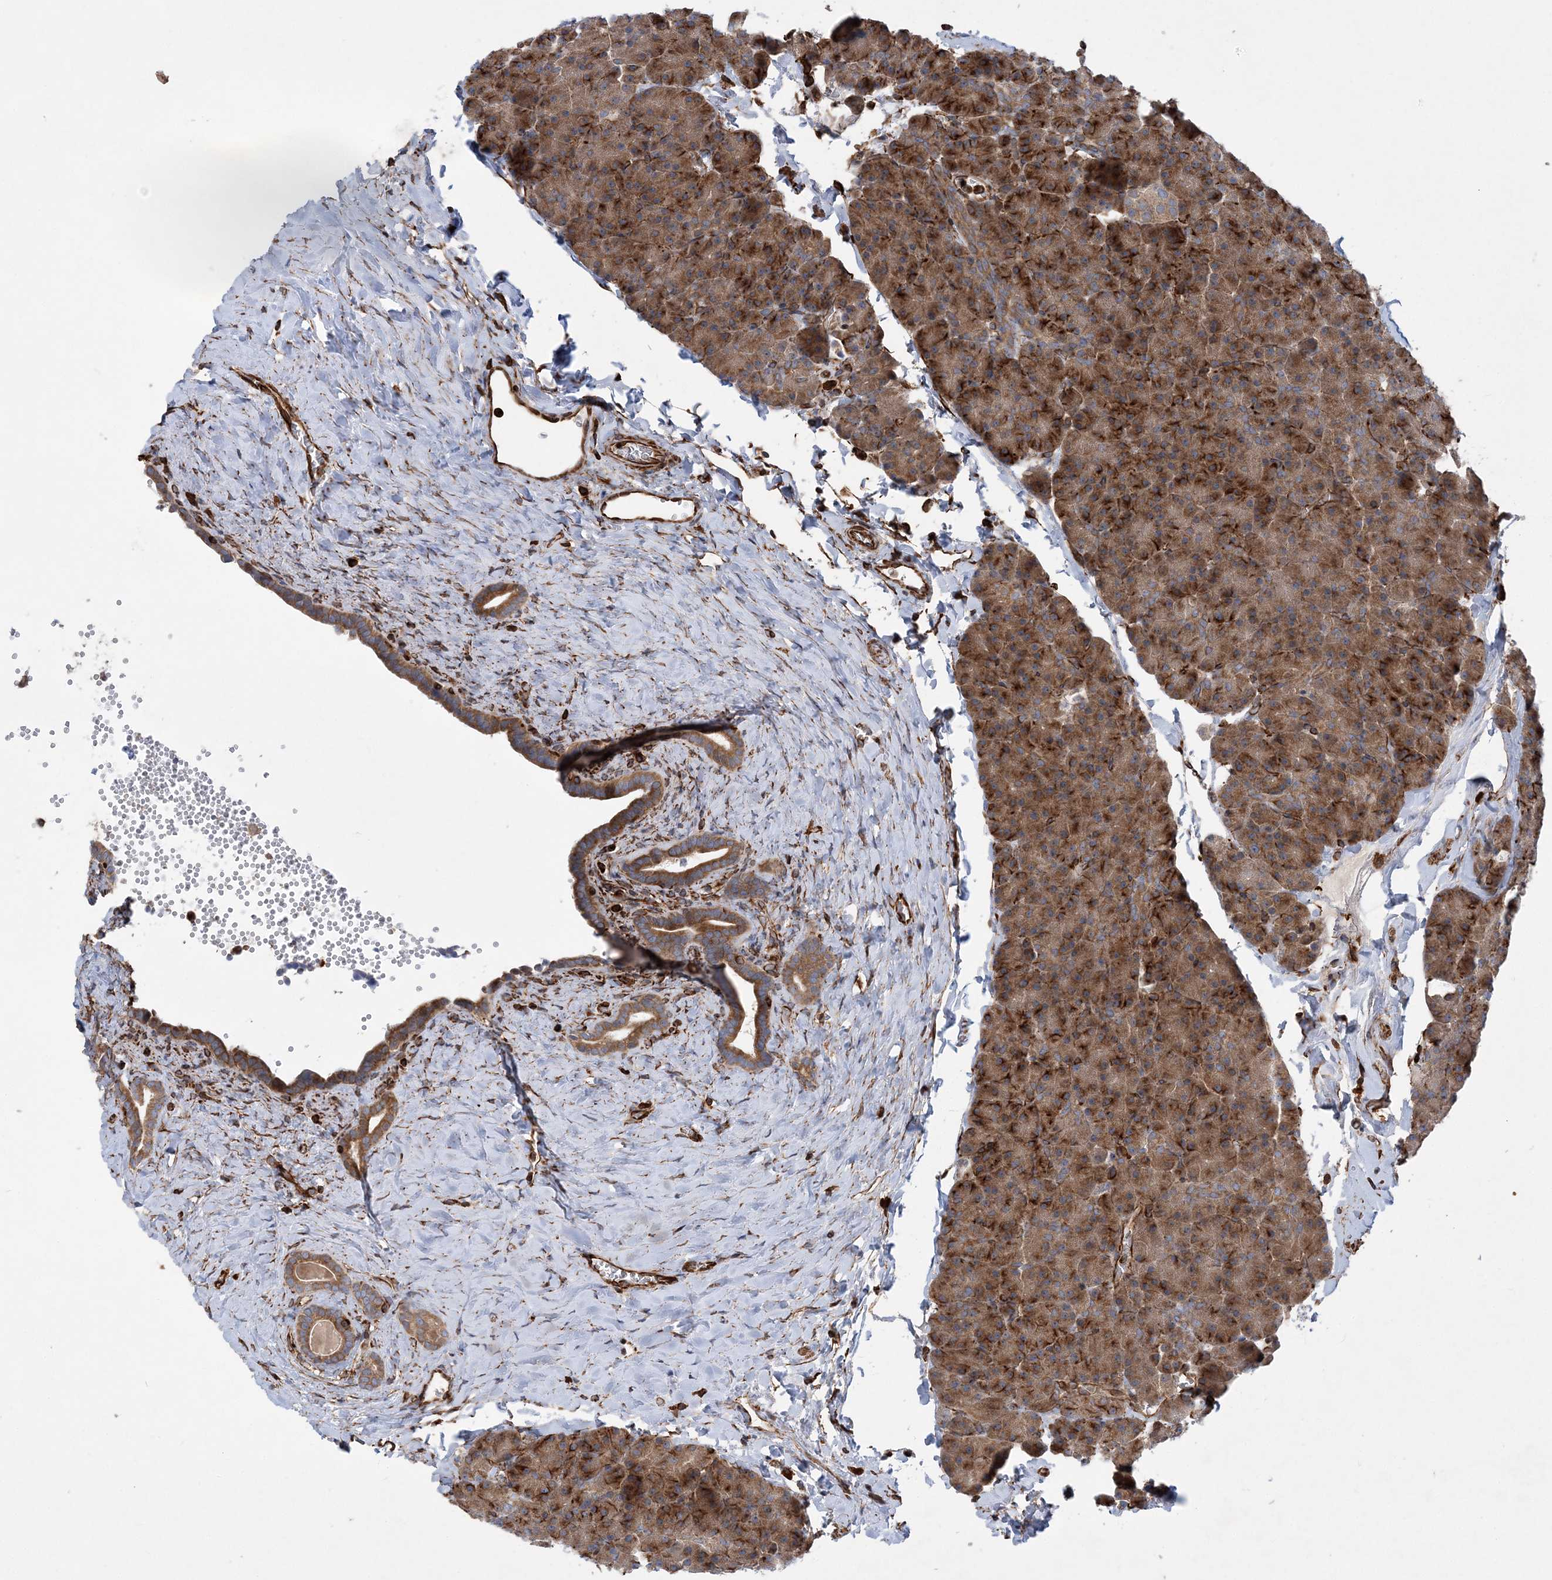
{"staining": {"intensity": "moderate", "quantity": ">75%", "location": "cytoplasmic/membranous"}, "tissue": "pancreas", "cell_type": "Exocrine glandular cells", "image_type": "normal", "snomed": [{"axis": "morphology", "description": "Normal tissue, NOS"}, {"axis": "morphology", "description": "Carcinoid, malignant, NOS"}, {"axis": "topography", "description": "Pancreas"}], "caption": "Immunohistochemical staining of unremarkable pancreas reveals medium levels of moderate cytoplasmic/membranous staining in approximately >75% of exocrine glandular cells.", "gene": "FAM114A2", "patient": {"sex": "female", "age": 35}}